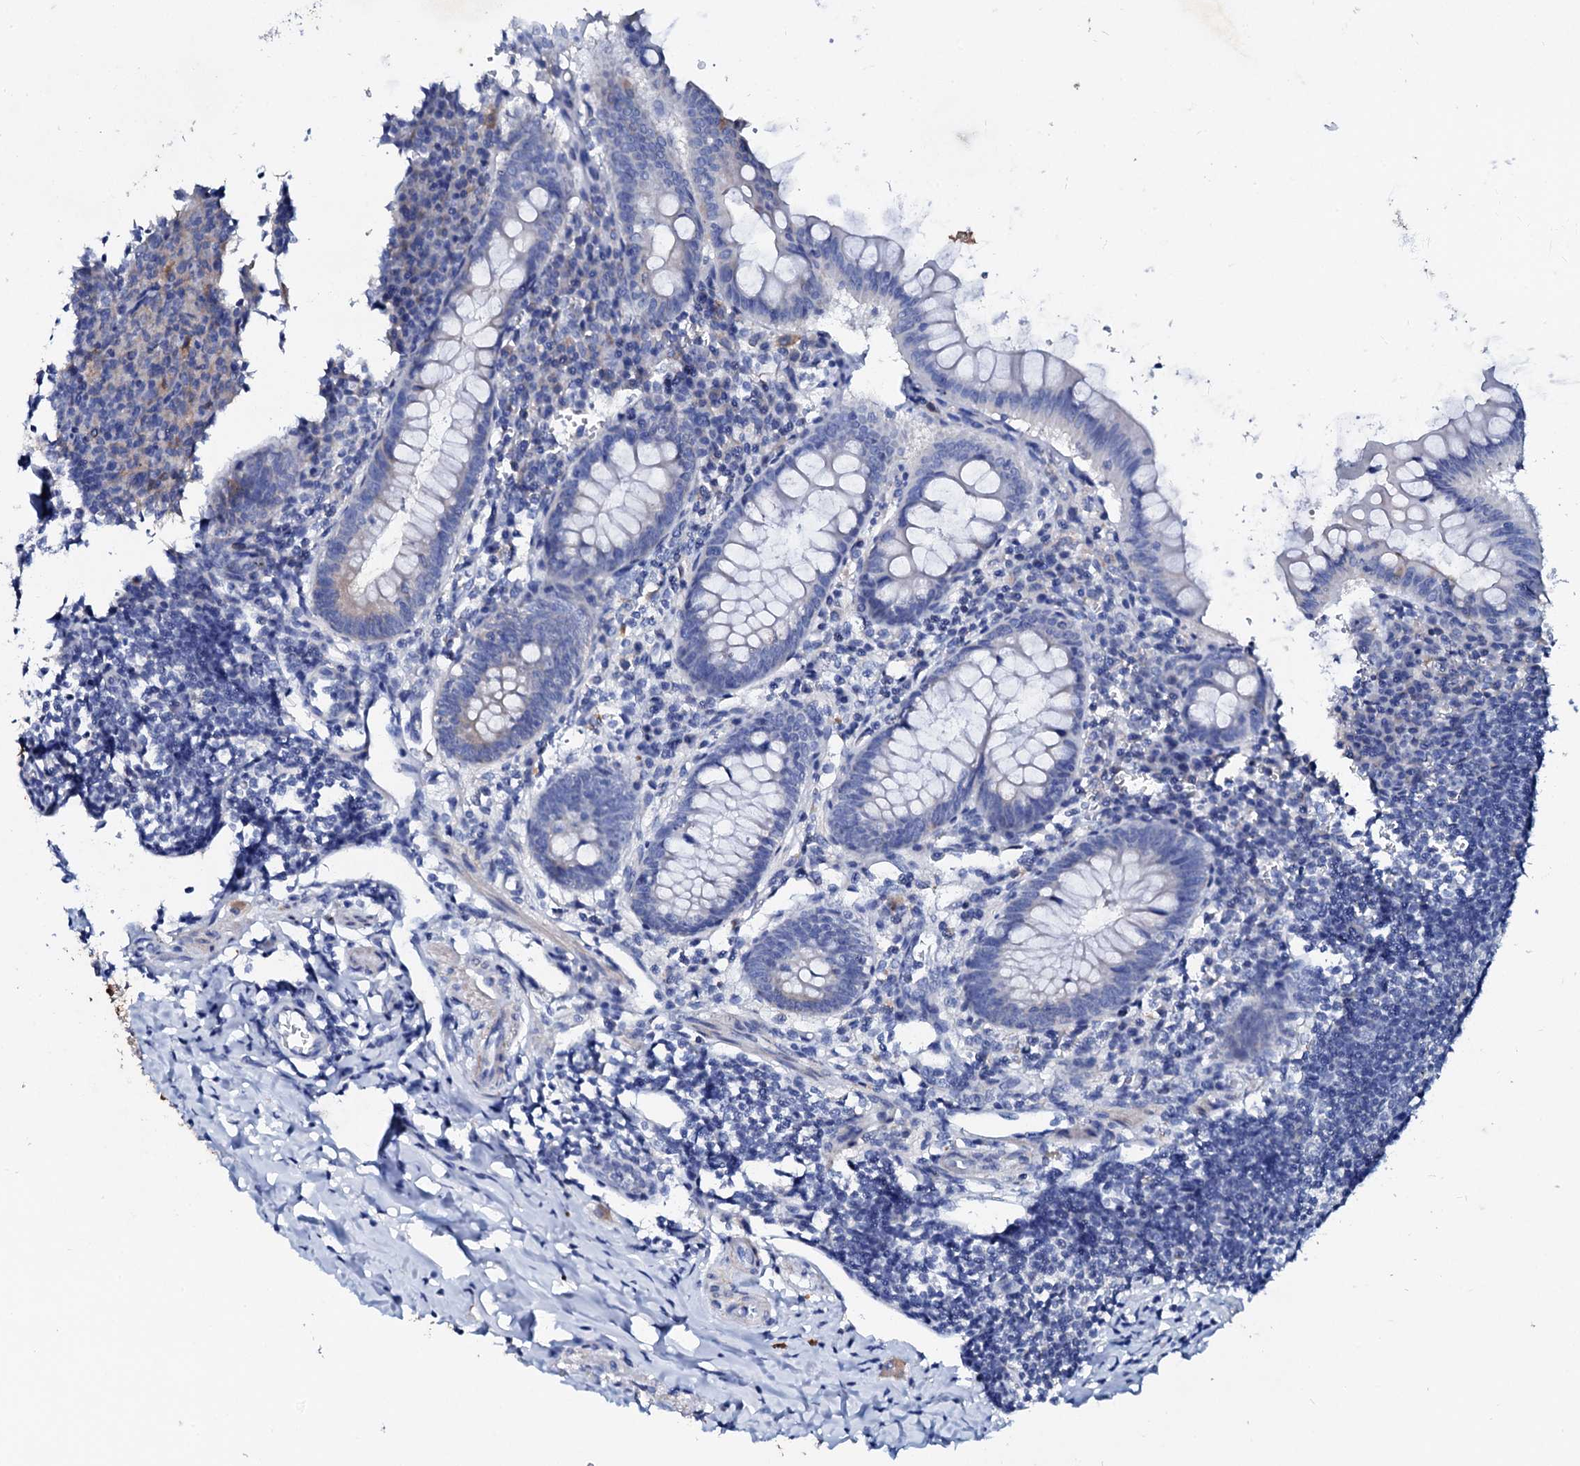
{"staining": {"intensity": "negative", "quantity": "none", "location": "none"}, "tissue": "appendix", "cell_type": "Glandular cells", "image_type": "normal", "snomed": [{"axis": "morphology", "description": "Normal tissue, NOS"}, {"axis": "topography", "description": "Appendix"}], "caption": "This is a photomicrograph of immunohistochemistry (IHC) staining of benign appendix, which shows no staining in glandular cells. (DAB IHC, high magnification).", "gene": "GLB1L3", "patient": {"sex": "female", "age": 33}}